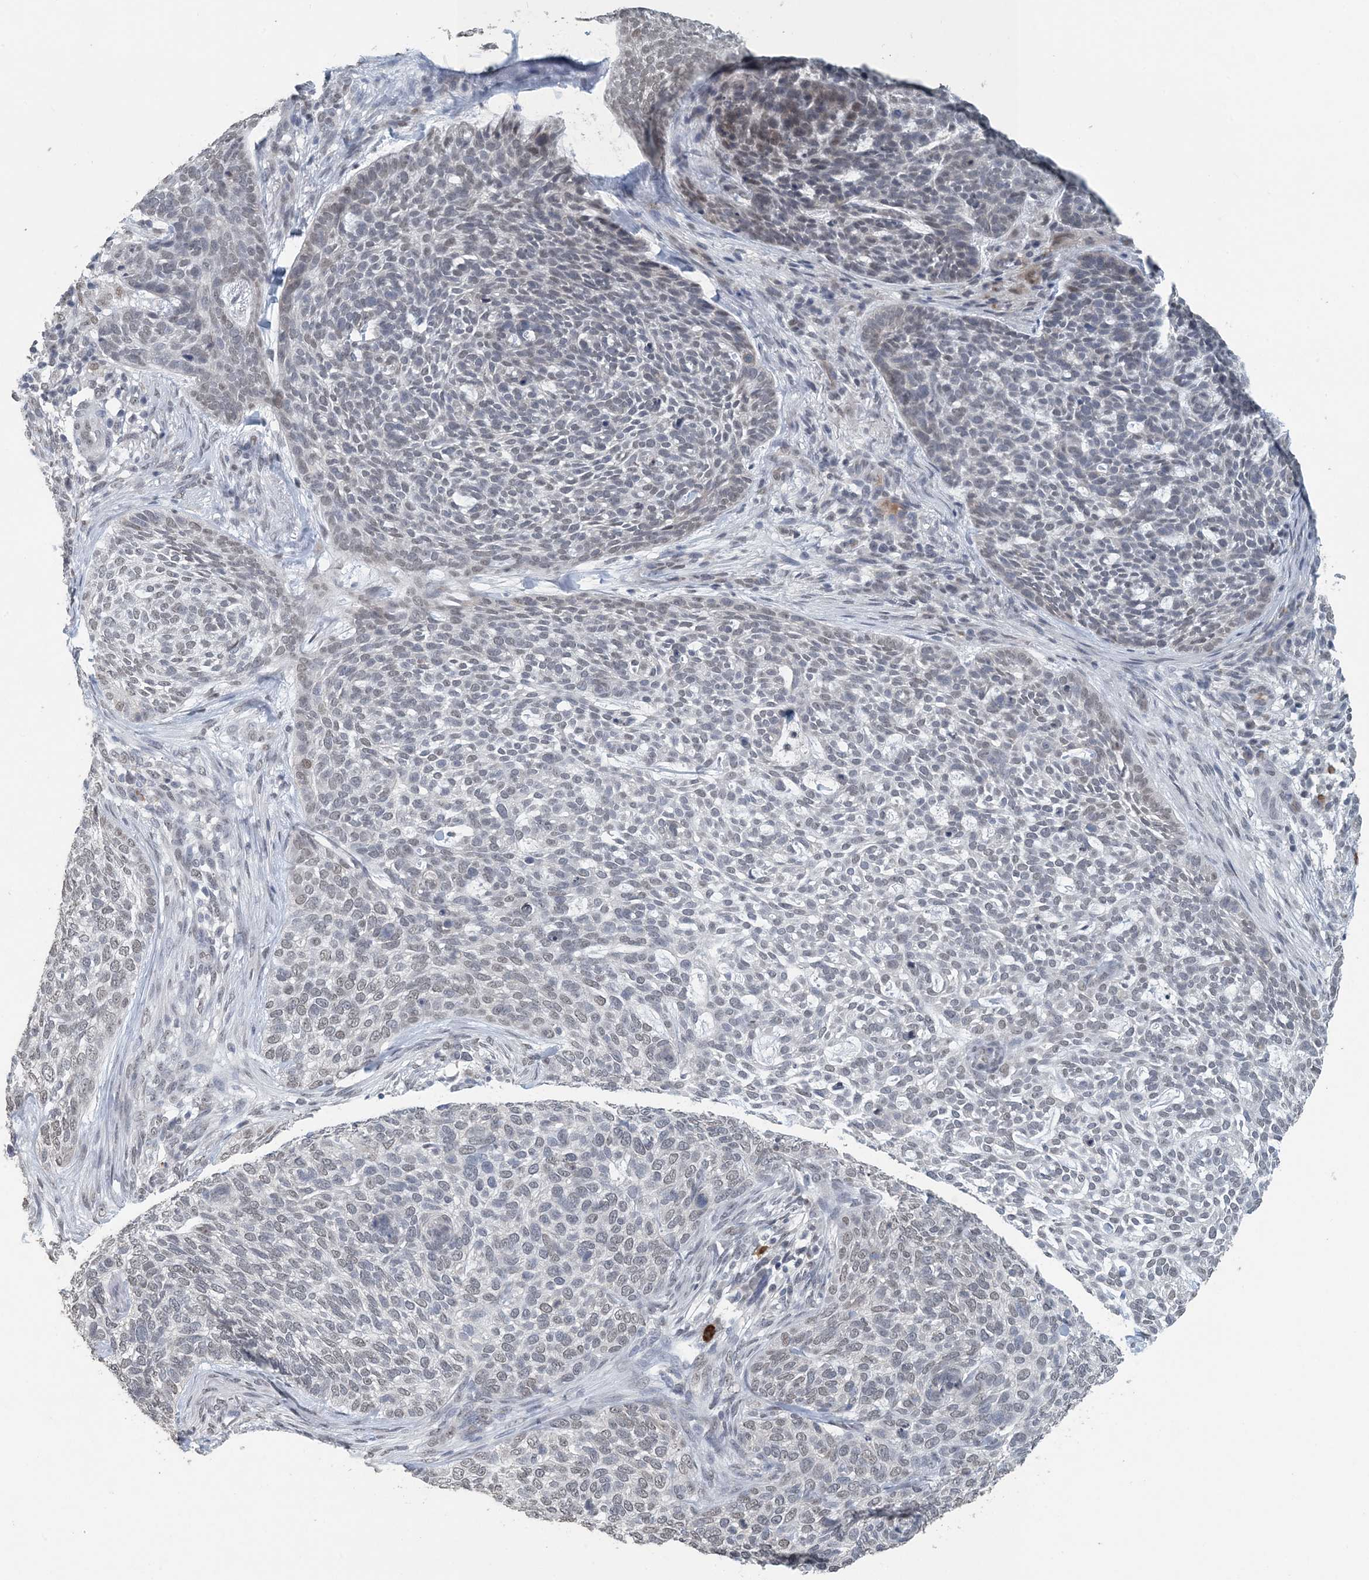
{"staining": {"intensity": "negative", "quantity": "none", "location": "none"}, "tissue": "skin cancer", "cell_type": "Tumor cells", "image_type": "cancer", "snomed": [{"axis": "morphology", "description": "Basal cell carcinoma"}, {"axis": "topography", "description": "Skin"}], "caption": "IHC of human basal cell carcinoma (skin) reveals no positivity in tumor cells.", "gene": "MBD2", "patient": {"sex": "female", "age": 64}}